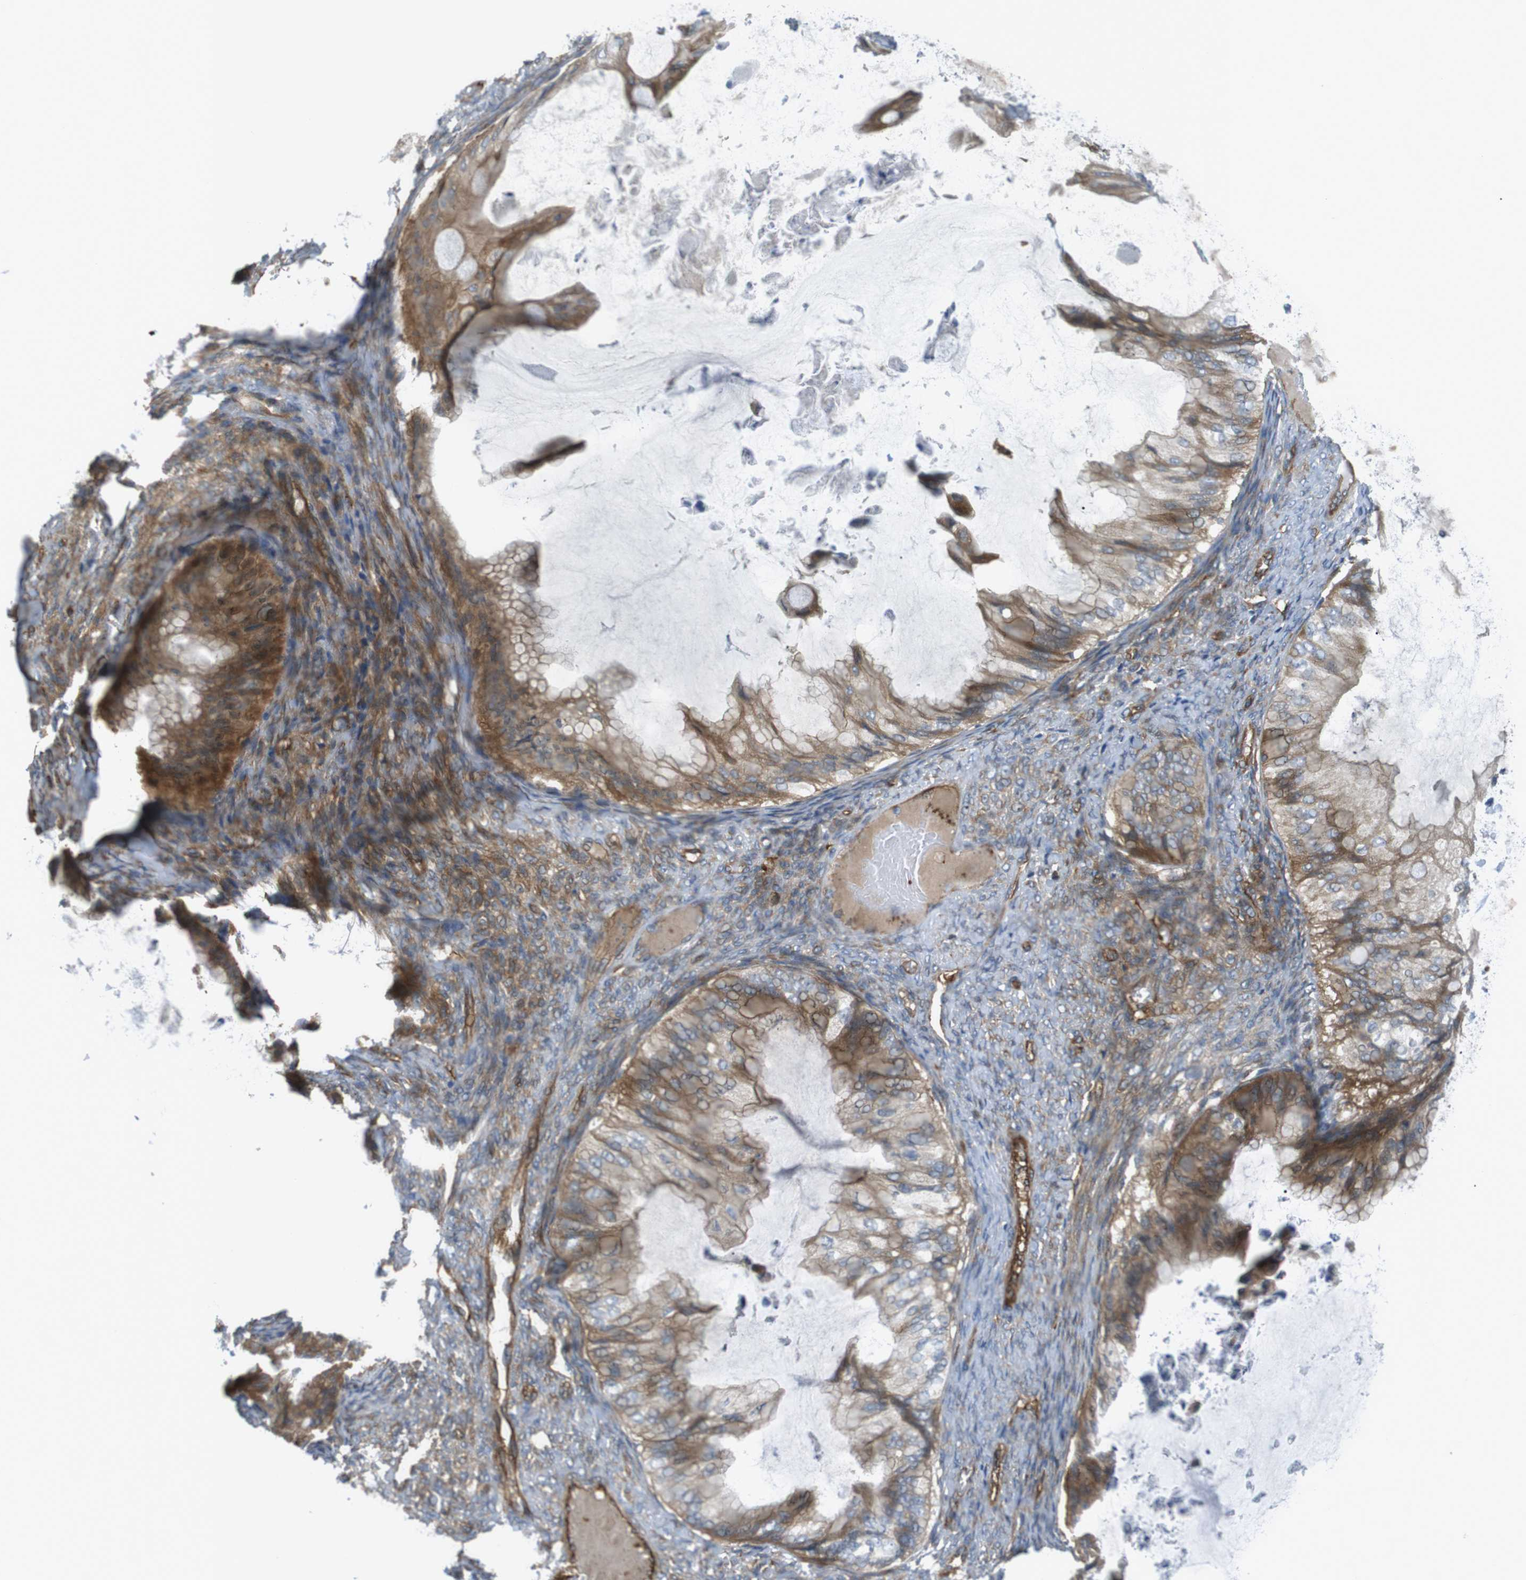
{"staining": {"intensity": "moderate", "quantity": ">75%", "location": "cytoplasmic/membranous"}, "tissue": "ovarian cancer", "cell_type": "Tumor cells", "image_type": "cancer", "snomed": [{"axis": "morphology", "description": "Cystadenocarcinoma, mucinous, NOS"}, {"axis": "topography", "description": "Ovary"}], "caption": "A high-resolution micrograph shows immunohistochemistry (IHC) staining of ovarian mucinous cystadenocarcinoma, which exhibits moderate cytoplasmic/membranous positivity in about >75% of tumor cells.", "gene": "TSC1", "patient": {"sex": "female", "age": 61}}